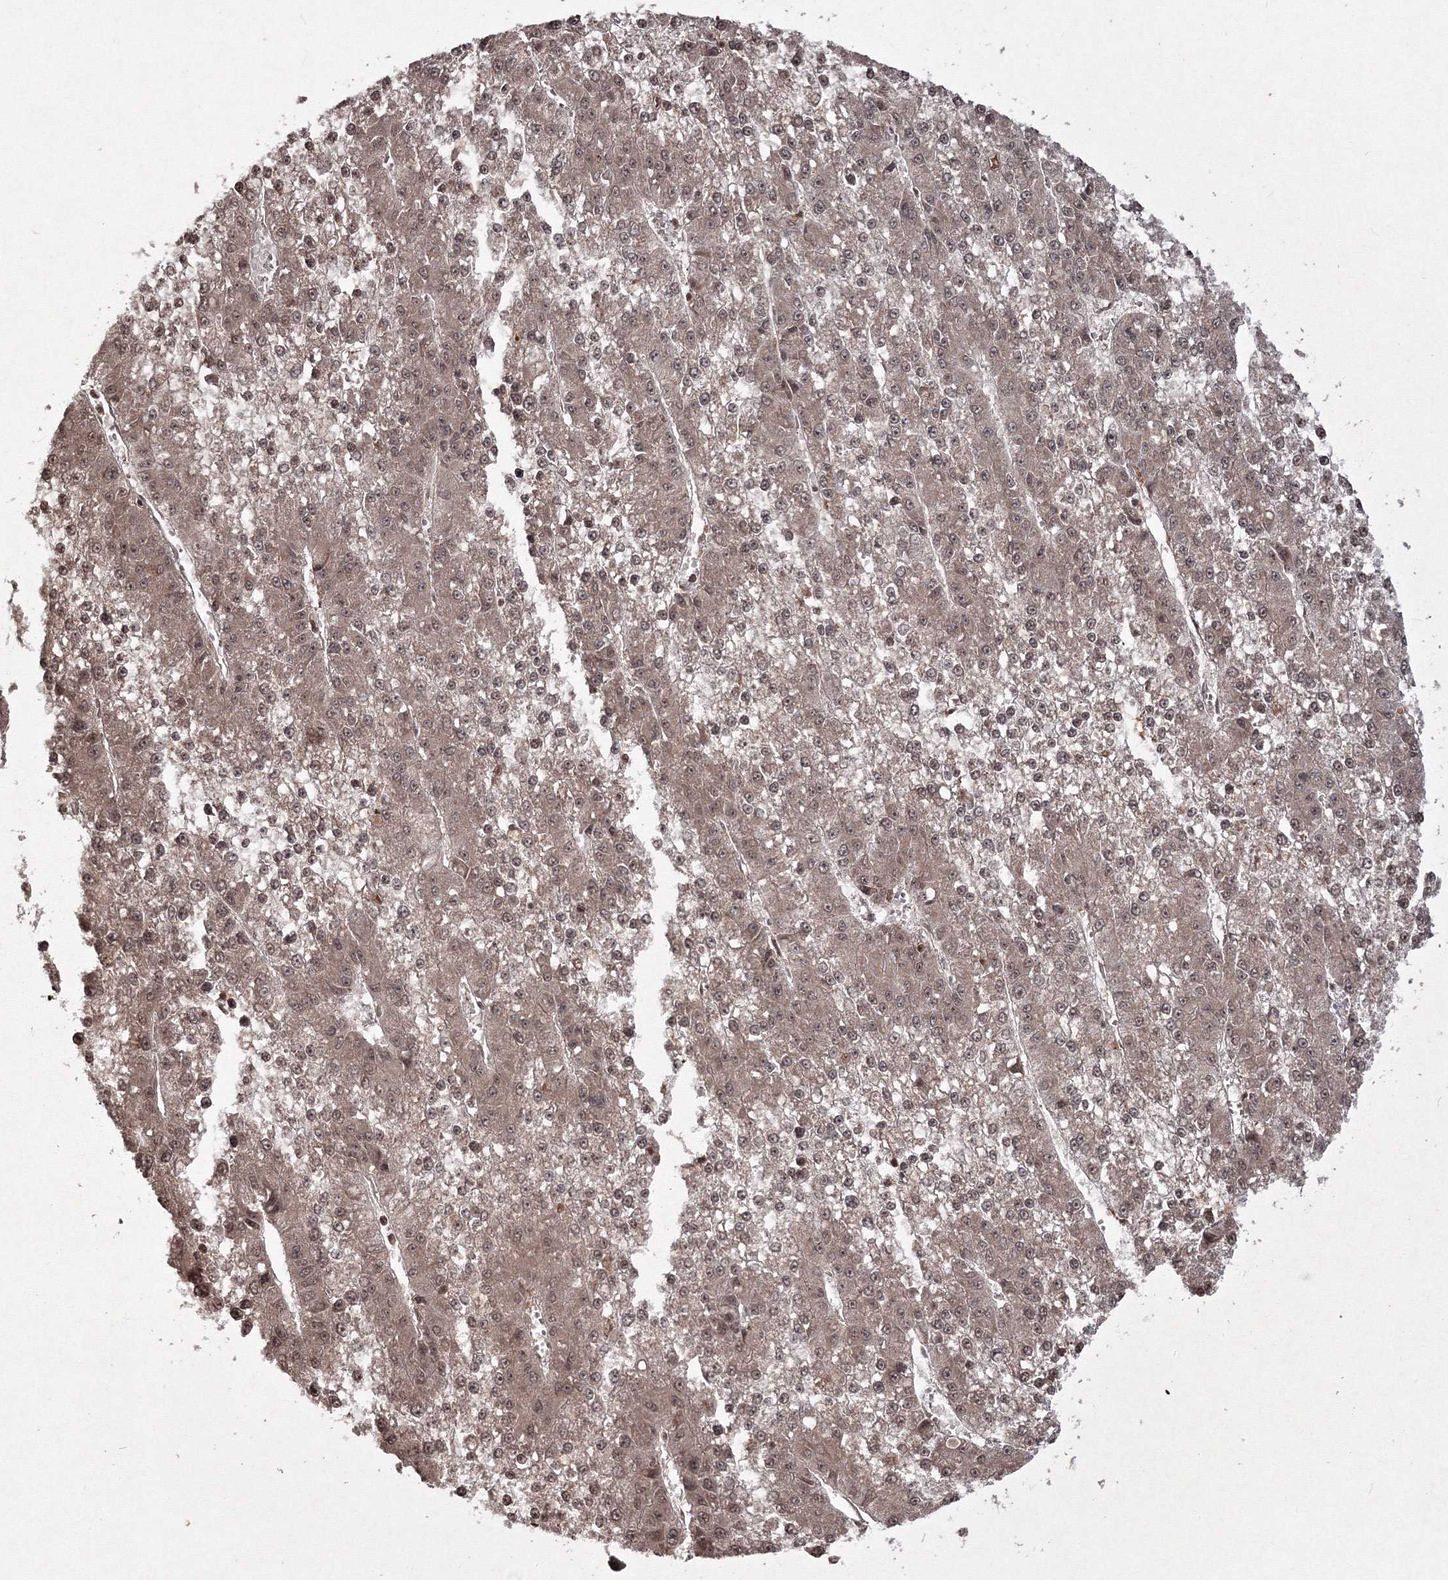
{"staining": {"intensity": "moderate", "quantity": ">75%", "location": "cytoplasmic/membranous,nuclear"}, "tissue": "liver cancer", "cell_type": "Tumor cells", "image_type": "cancer", "snomed": [{"axis": "morphology", "description": "Carcinoma, Hepatocellular, NOS"}, {"axis": "topography", "description": "Liver"}], "caption": "DAB (3,3'-diaminobenzidine) immunohistochemical staining of human liver hepatocellular carcinoma demonstrates moderate cytoplasmic/membranous and nuclear protein expression in approximately >75% of tumor cells.", "gene": "PEX13", "patient": {"sex": "female", "age": 73}}